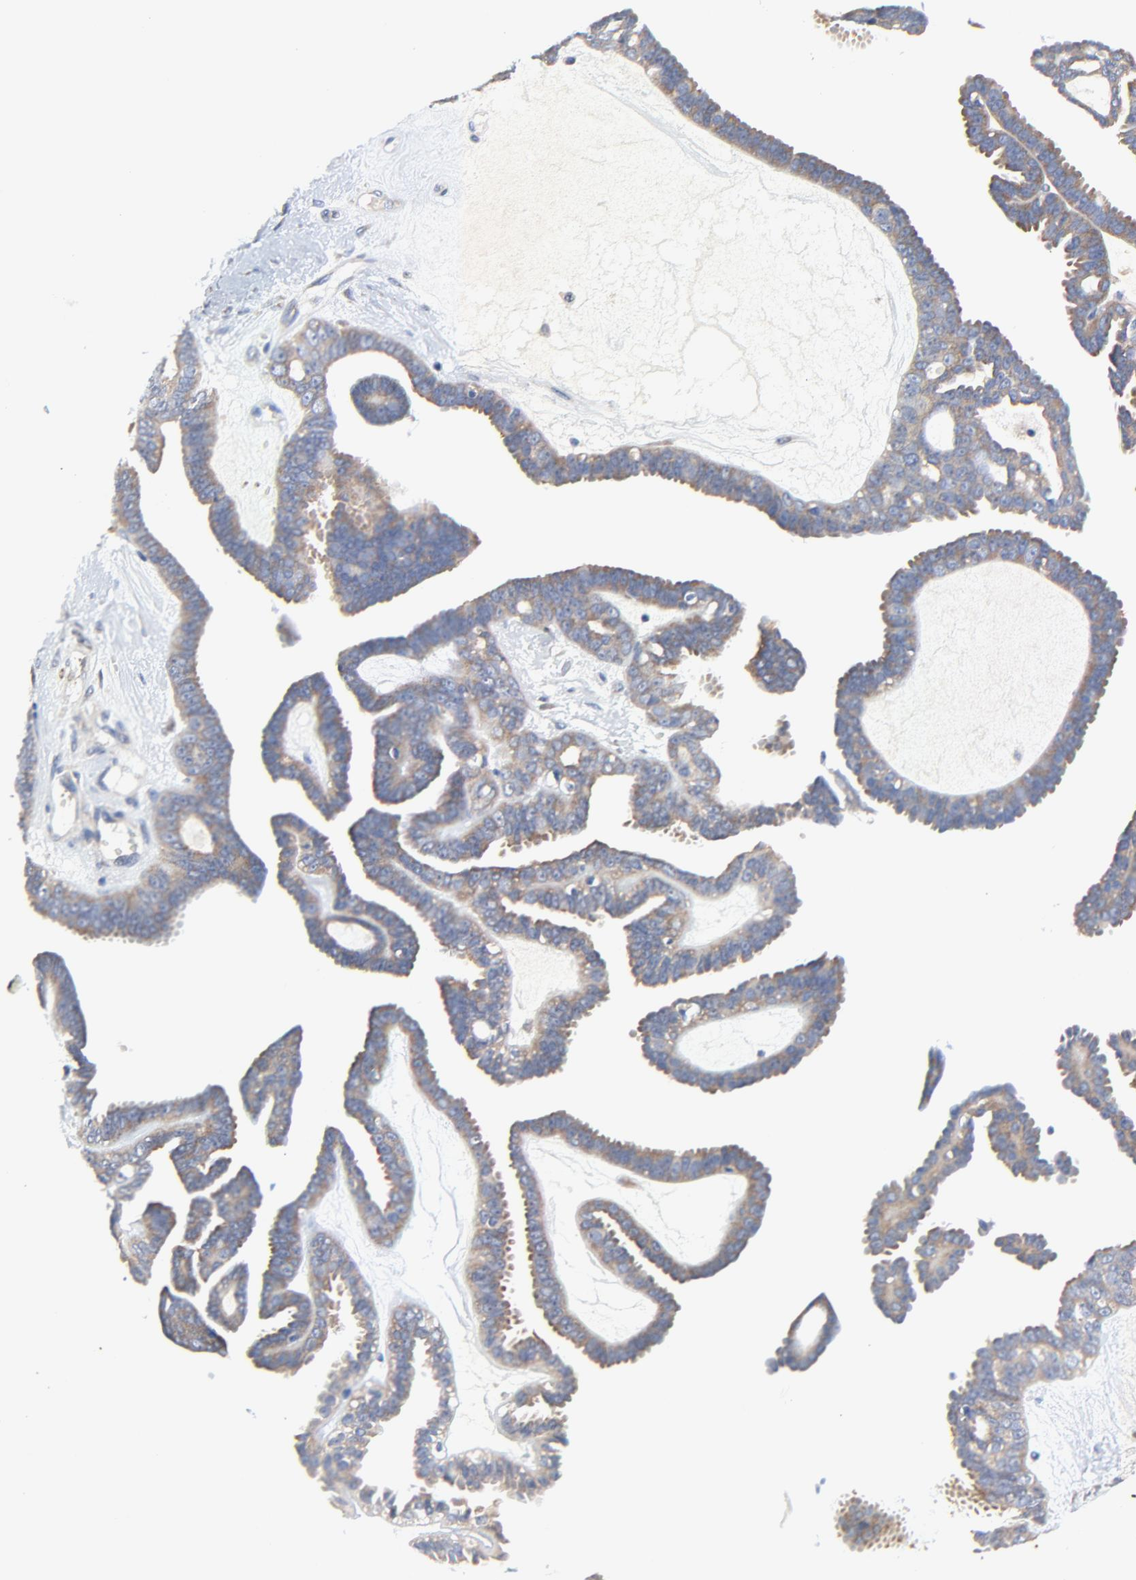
{"staining": {"intensity": "weak", "quantity": "25%-75%", "location": "cytoplasmic/membranous"}, "tissue": "ovarian cancer", "cell_type": "Tumor cells", "image_type": "cancer", "snomed": [{"axis": "morphology", "description": "Cystadenocarcinoma, serous, NOS"}, {"axis": "topography", "description": "Ovary"}], "caption": "Weak cytoplasmic/membranous protein staining is appreciated in approximately 25%-75% of tumor cells in ovarian cancer.", "gene": "VAV2", "patient": {"sex": "female", "age": 71}}